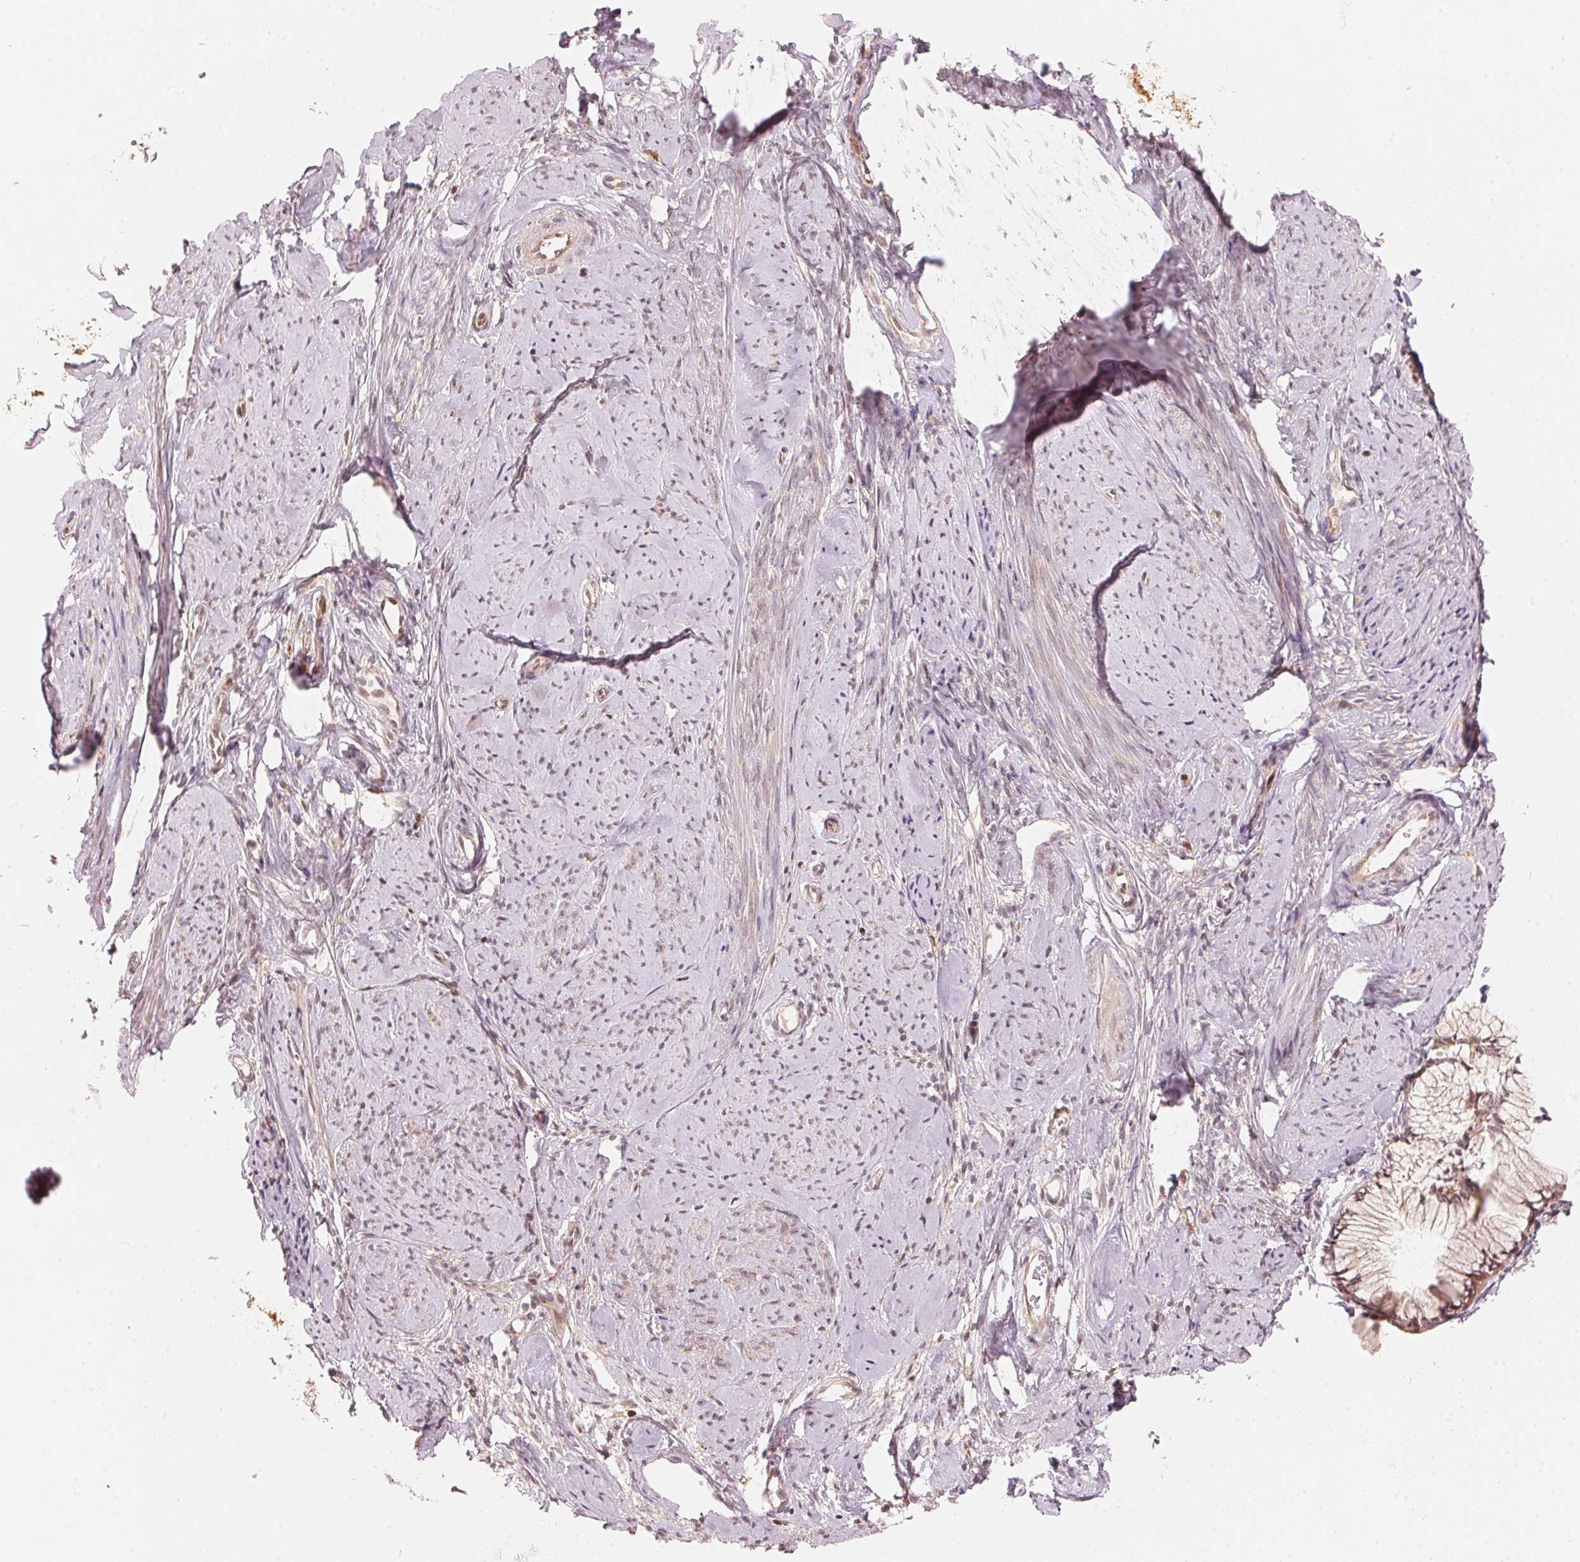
{"staining": {"intensity": "weak", "quantity": "<25%", "location": "cytoplasmic/membranous"}, "tissue": "smooth muscle", "cell_type": "Smooth muscle cells", "image_type": "normal", "snomed": [{"axis": "morphology", "description": "Normal tissue, NOS"}, {"axis": "topography", "description": "Smooth muscle"}], "caption": "The immunohistochemistry photomicrograph has no significant expression in smooth muscle cells of smooth muscle.", "gene": "PRKN", "patient": {"sex": "female", "age": 48}}